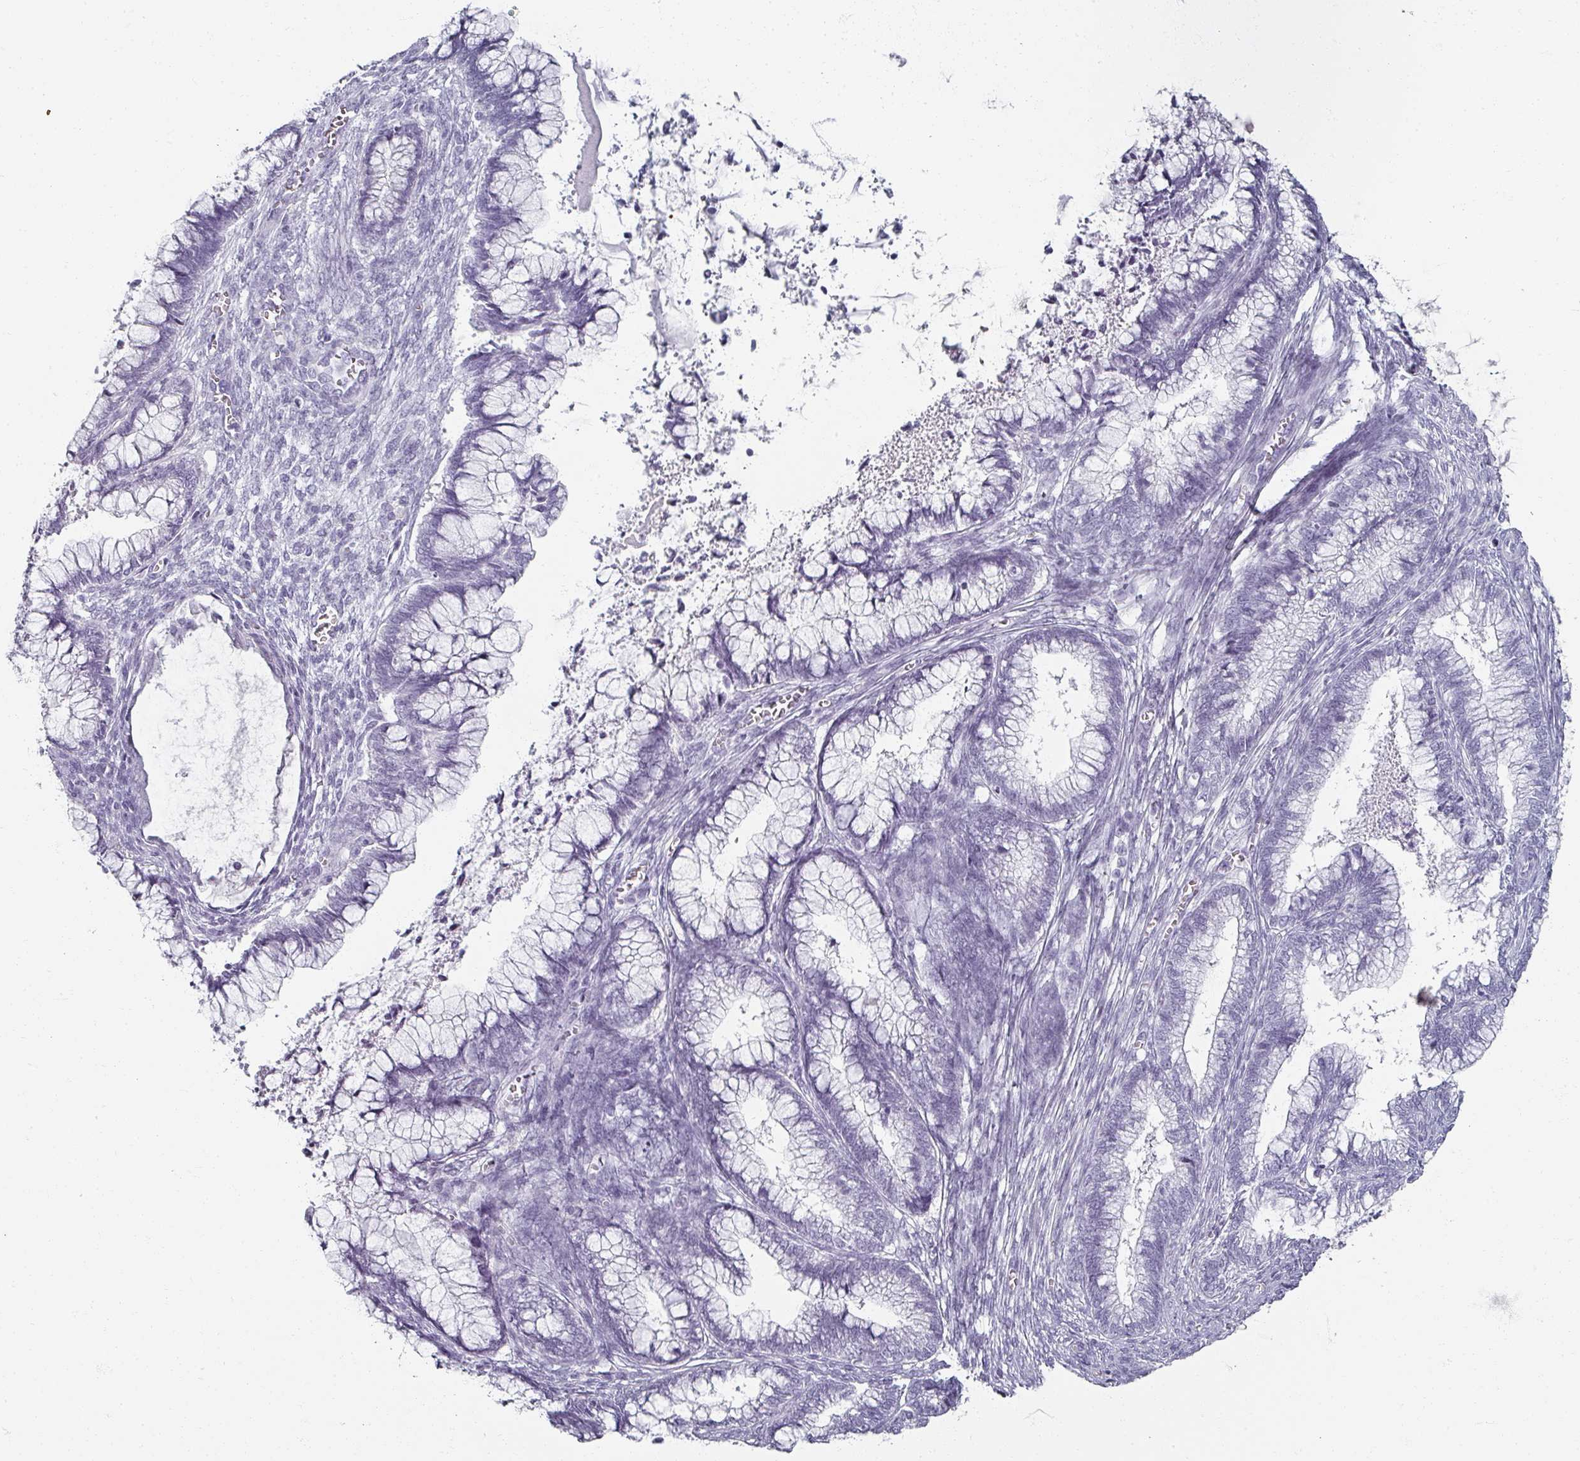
{"staining": {"intensity": "negative", "quantity": "none", "location": "none"}, "tissue": "cervical cancer", "cell_type": "Tumor cells", "image_type": "cancer", "snomed": [{"axis": "morphology", "description": "Adenocarcinoma, NOS"}, {"axis": "topography", "description": "Cervix"}], "caption": "Cervical cancer (adenocarcinoma) stained for a protein using IHC displays no expression tumor cells.", "gene": "REG3G", "patient": {"sex": "female", "age": 44}}